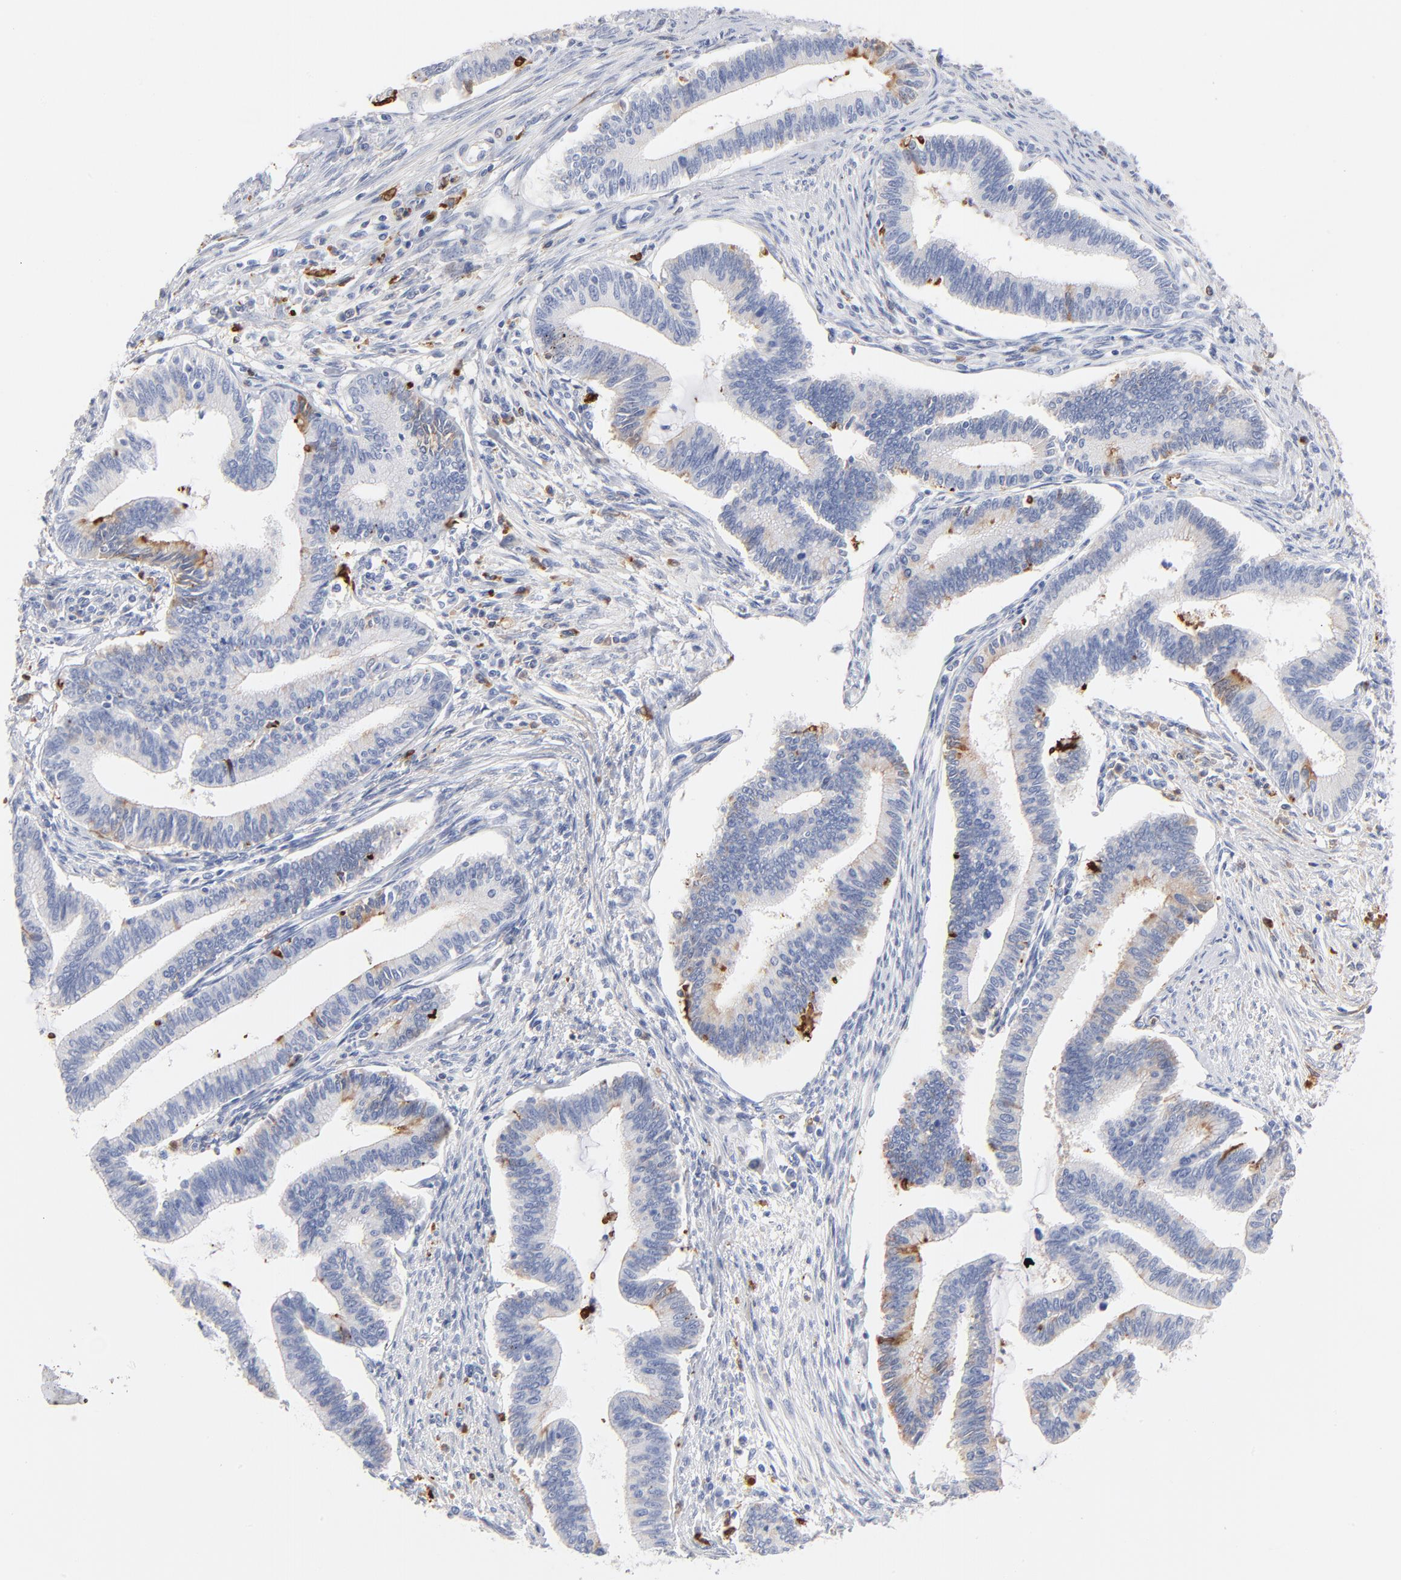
{"staining": {"intensity": "negative", "quantity": "none", "location": "none"}, "tissue": "cervical cancer", "cell_type": "Tumor cells", "image_type": "cancer", "snomed": [{"axis": "morphology", "description": "Adenocarcinoma, NOS"}, {"axis": "topography", "description": "Cervix"}], "caption": "DAB immunohistochemical staining of cervical adenocarcinoma displays no significant staining in tumor cells.", "gene": "APOH", "patient": {"sex": "female", "age": 36}}